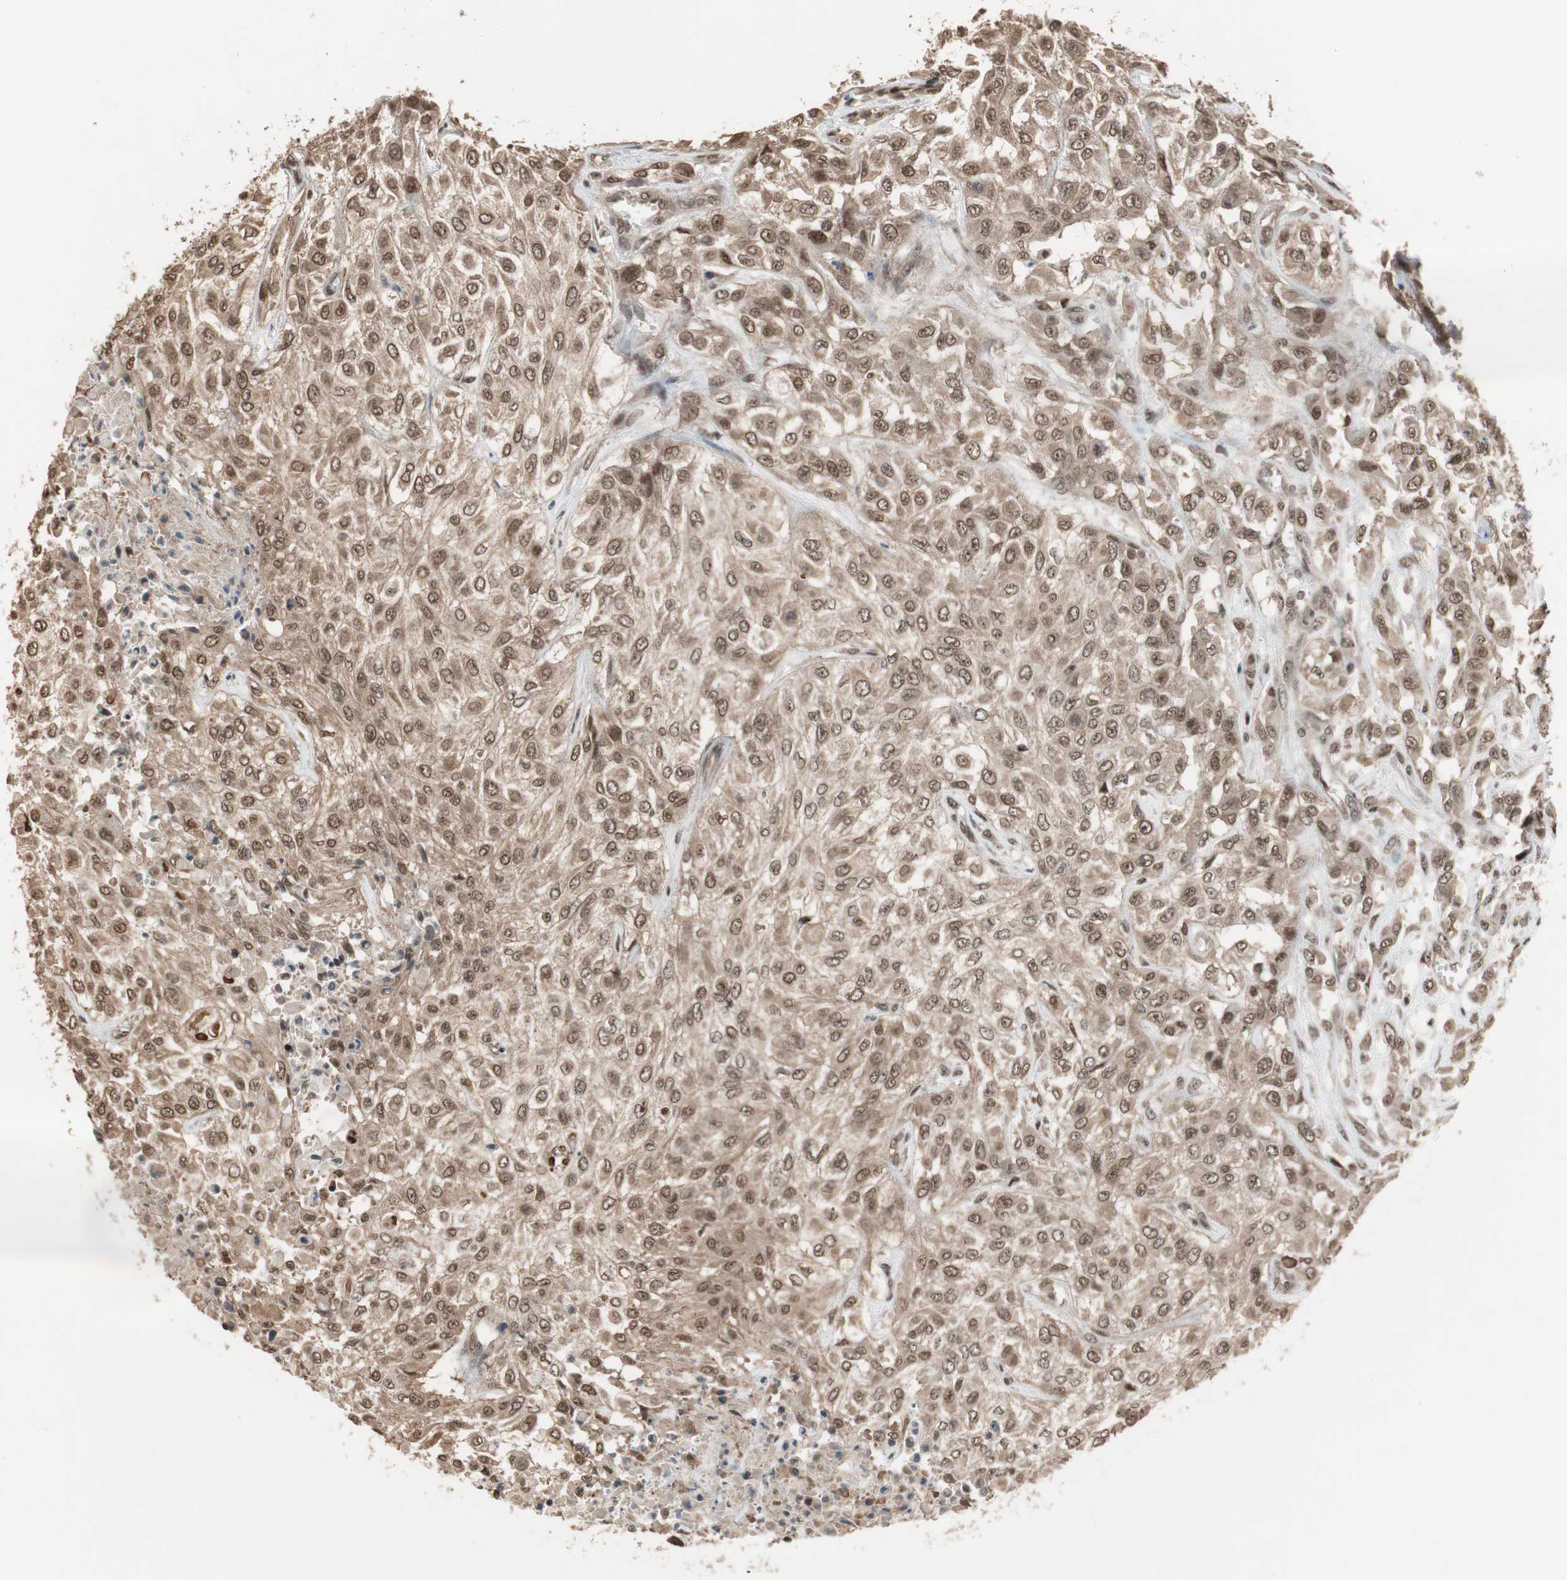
{"staining": {"intensity": "weak", "quantity": ">75%", "location": "cytoplasmic/membranous,nuclear"}, "tissue": "urothelial cancer", "cell_type": "Tumor cells", "image_type": "cancer", "snomed": [{"axis": "morphology", "description": "Urothelial carcinoma, High grade"}, {"axis": "topography", "description": "Urinary bladder"}], "caption": "Urothelial cancer stained with immunohistochemistry (IHC) shows weak cytoplasmic/membranous and nuclear expression in approximately >75% of tumor cells. (Brightfield microscopy of DAB IHC at high magnification).", "gene": "DRAP1", "patient": {"sex": "male", "age": 57}}